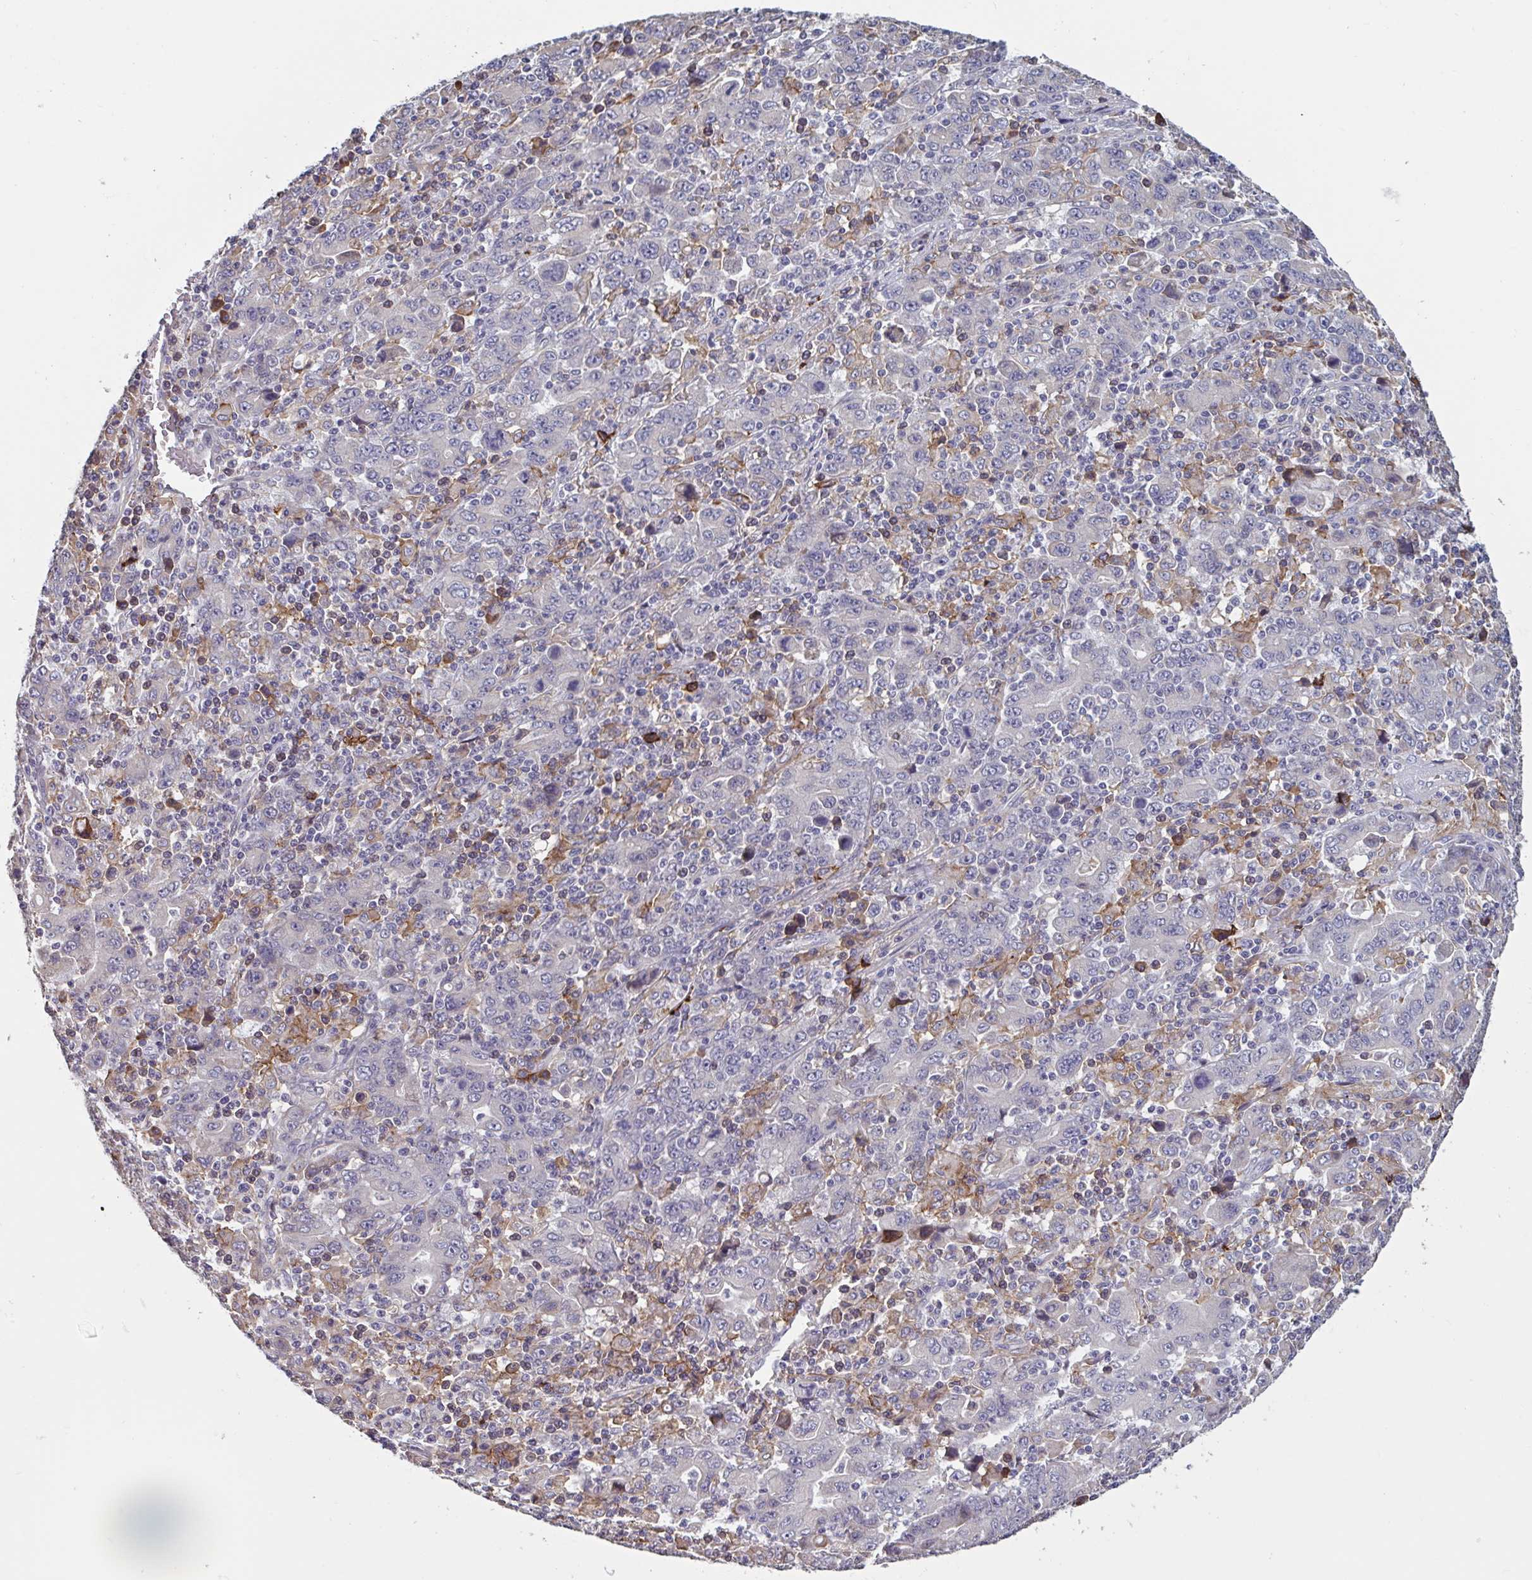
{"staining": {"intensity": "negative", "quantity": "none", "location": "none"}, "tissue": "stomach cancer", "cell_type": "Tumor cells", "image_type": "cancer", "snomed": [{"axis": "morphology", "description": "Adenocarcinoma, NOS"}, {"axis": "topography", "description": "Stomach, upper"}], "caption": "Immunohistochemistry of human stomach cancer (adenocarcinoma) displays no expression in tumor cells.", "gene": "CD1E", "patient": {"sex": "male", "age": 69}}